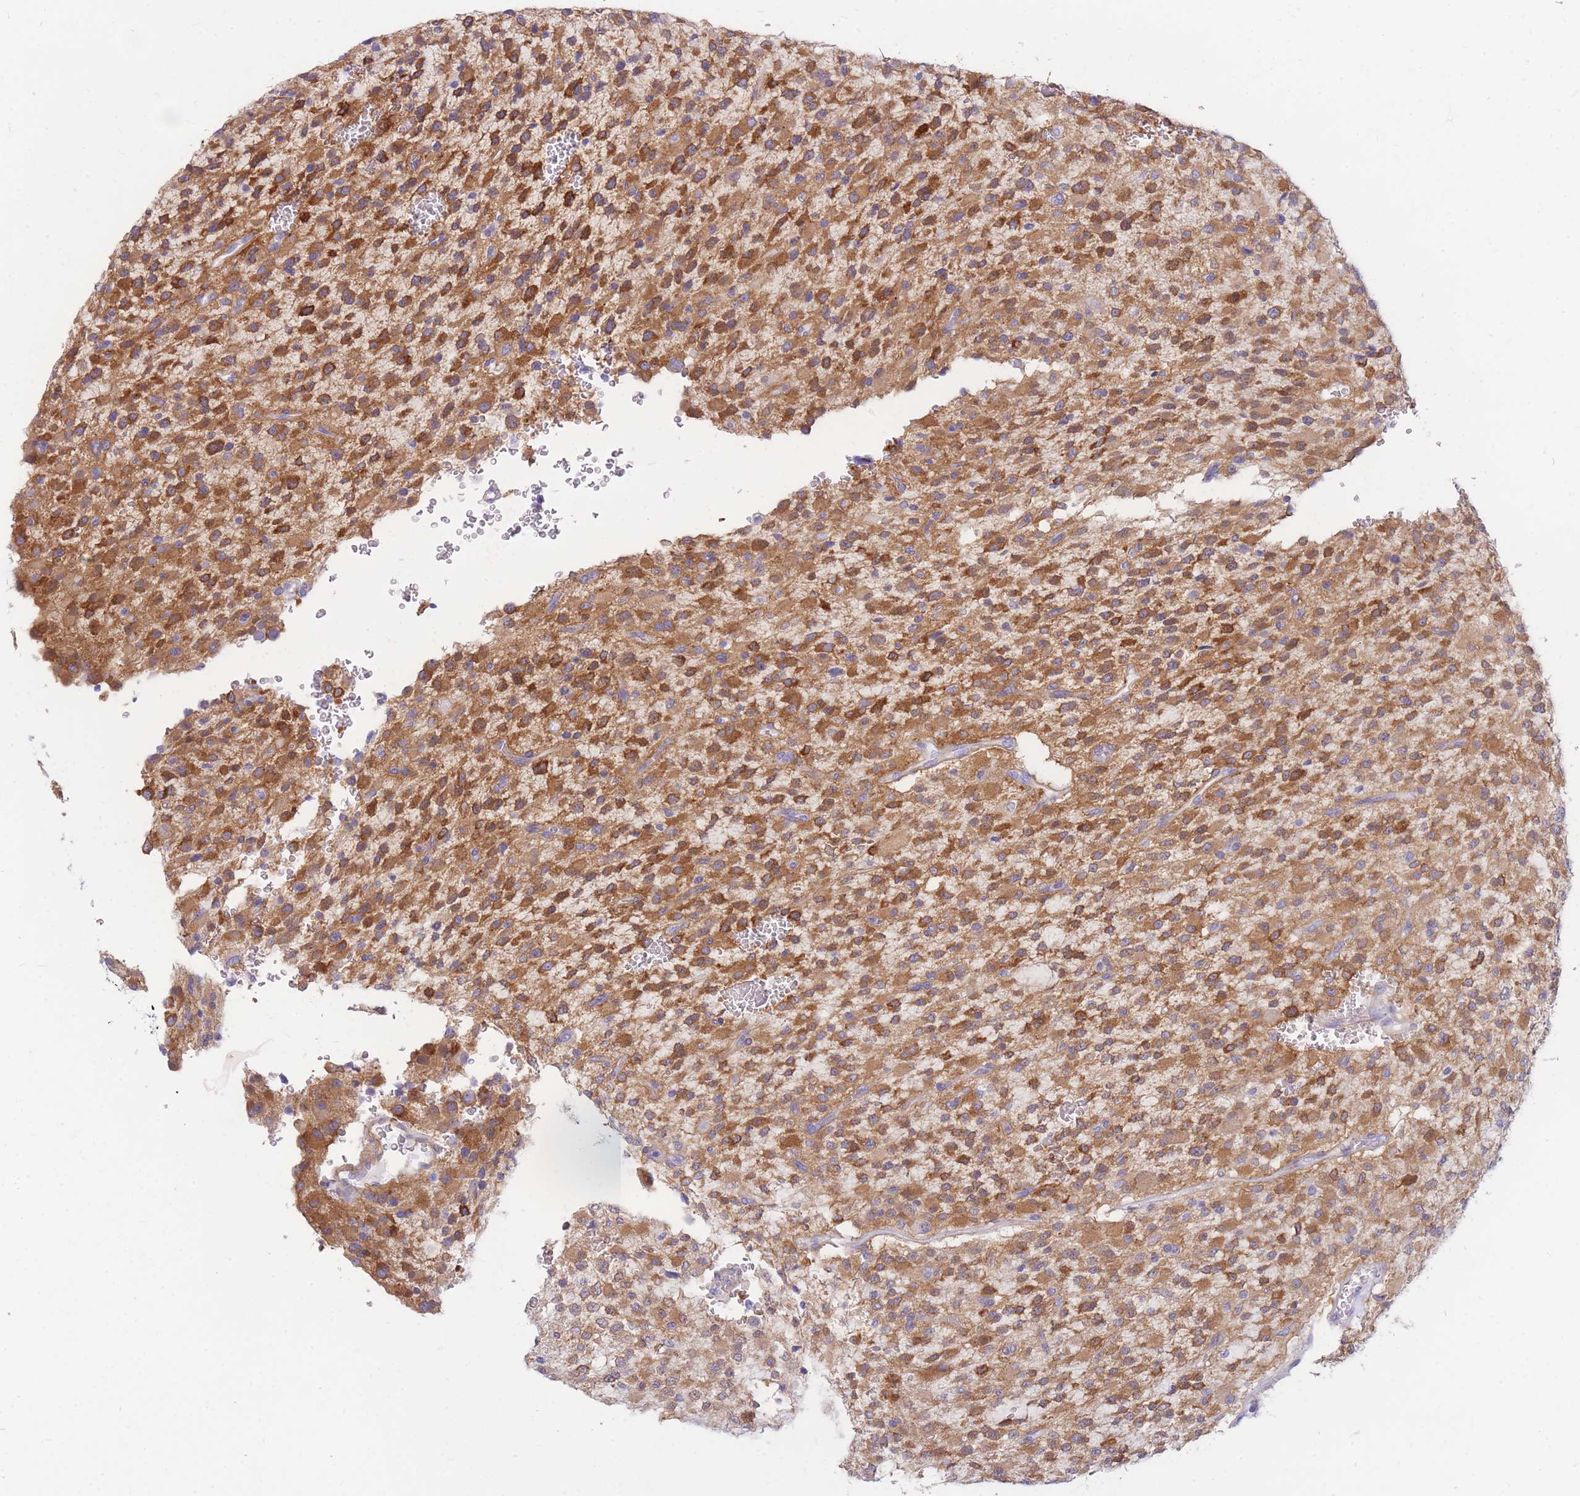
{"staining": {"intensity": "moderate", "quantity": ">75%", "location": "cytoplasmic/membranous"}, "tissue": "glioma", "cell_type": "Tumor cells", "image_type": "cancer", "snomed": [{"axis": "morphology", "description": "Glioma, malignant, High grade"}, {"axis": "topography", "description": "Brain"}], "caption": "Human glioma stained with a protein marker displays moderate staining in tumor cells.", "gene": "MTSS2", "patient": {"sex": "male", "age": 34}}